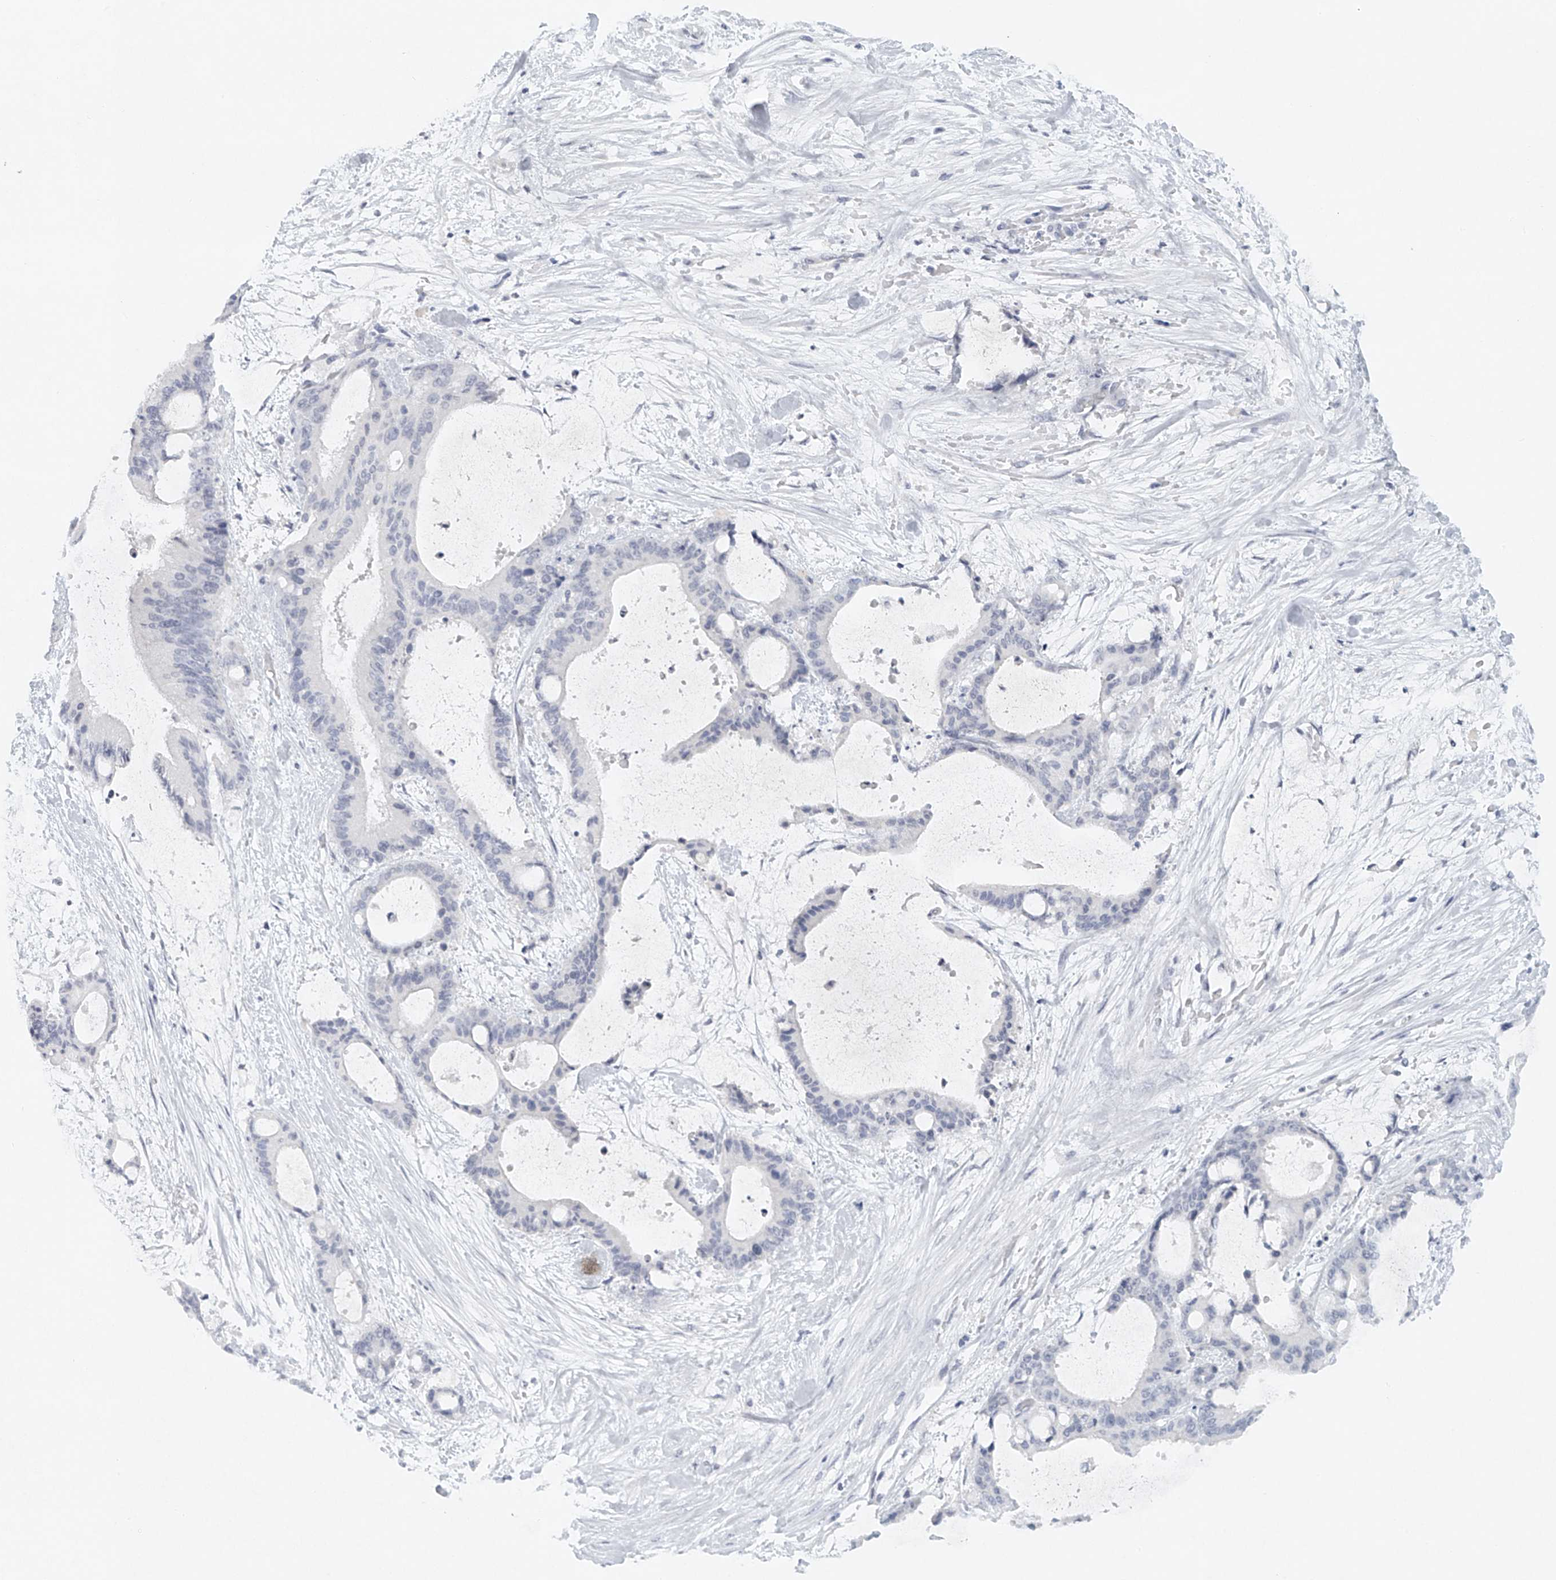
{"staining": {"intensity": "negative", "quantity": "none", "location": "none"}, "tissue": "liver cancer", "cell_type": "Tumor cells", "image_type": "cancer", "snomed": [{"axis": "morphology", "description": "Cholangiocarcinoma"}, {"axis": "topography", "description": "Liver"}], "caption": "Tumor cells are negative for brown protein staining in liver cancer (cholangiocarcinoma).", "gene": "FAT2", "patient": {"sex": "female", "age": 73}}